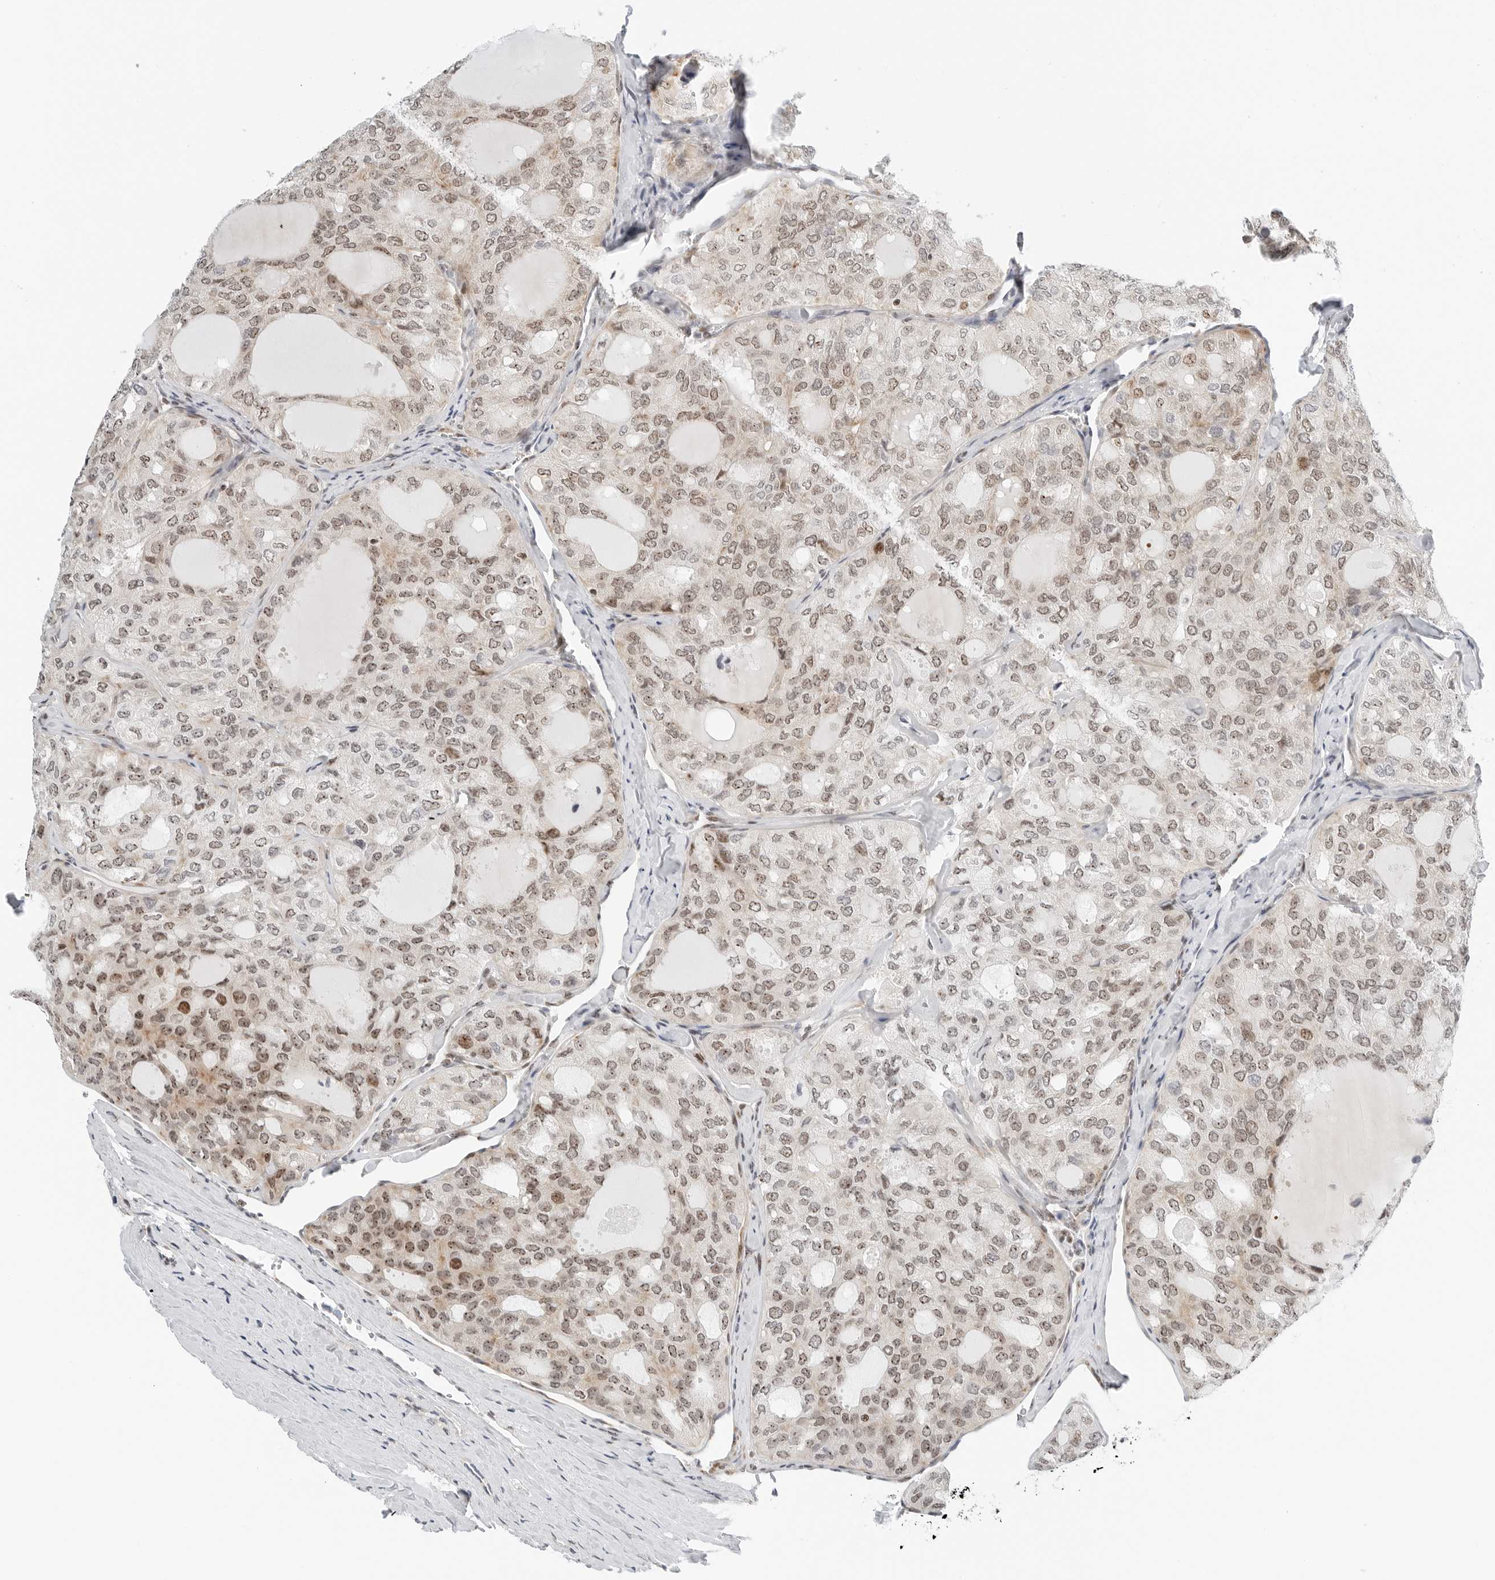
{"staining": {"intensity": "moderate", "quantity": ">75%", "location": "cytoplasmic/membranous,nuclear"}, "tissue": "thyroid cancer", "cell_type": "Tumor cells", "image_type": "cancer", "snomed": [{"axis": "morphology", "description": "Follicular adenoma carcinoma, NOS"}, {"axis": "topography", "description": "Thyroid gland"}], "caption": "Protein expression analysis of human thyroid cancer reveals moderate cytoplasmic/membranous and nuclear positivity in approximately >75% of tumor cells. (DAB (3,3'-diaminobenzidine) IHC with brightfield microscopy, high magnification).", "gene": "RIMKLA", "patient": {"sex": "male", "age": 75}}